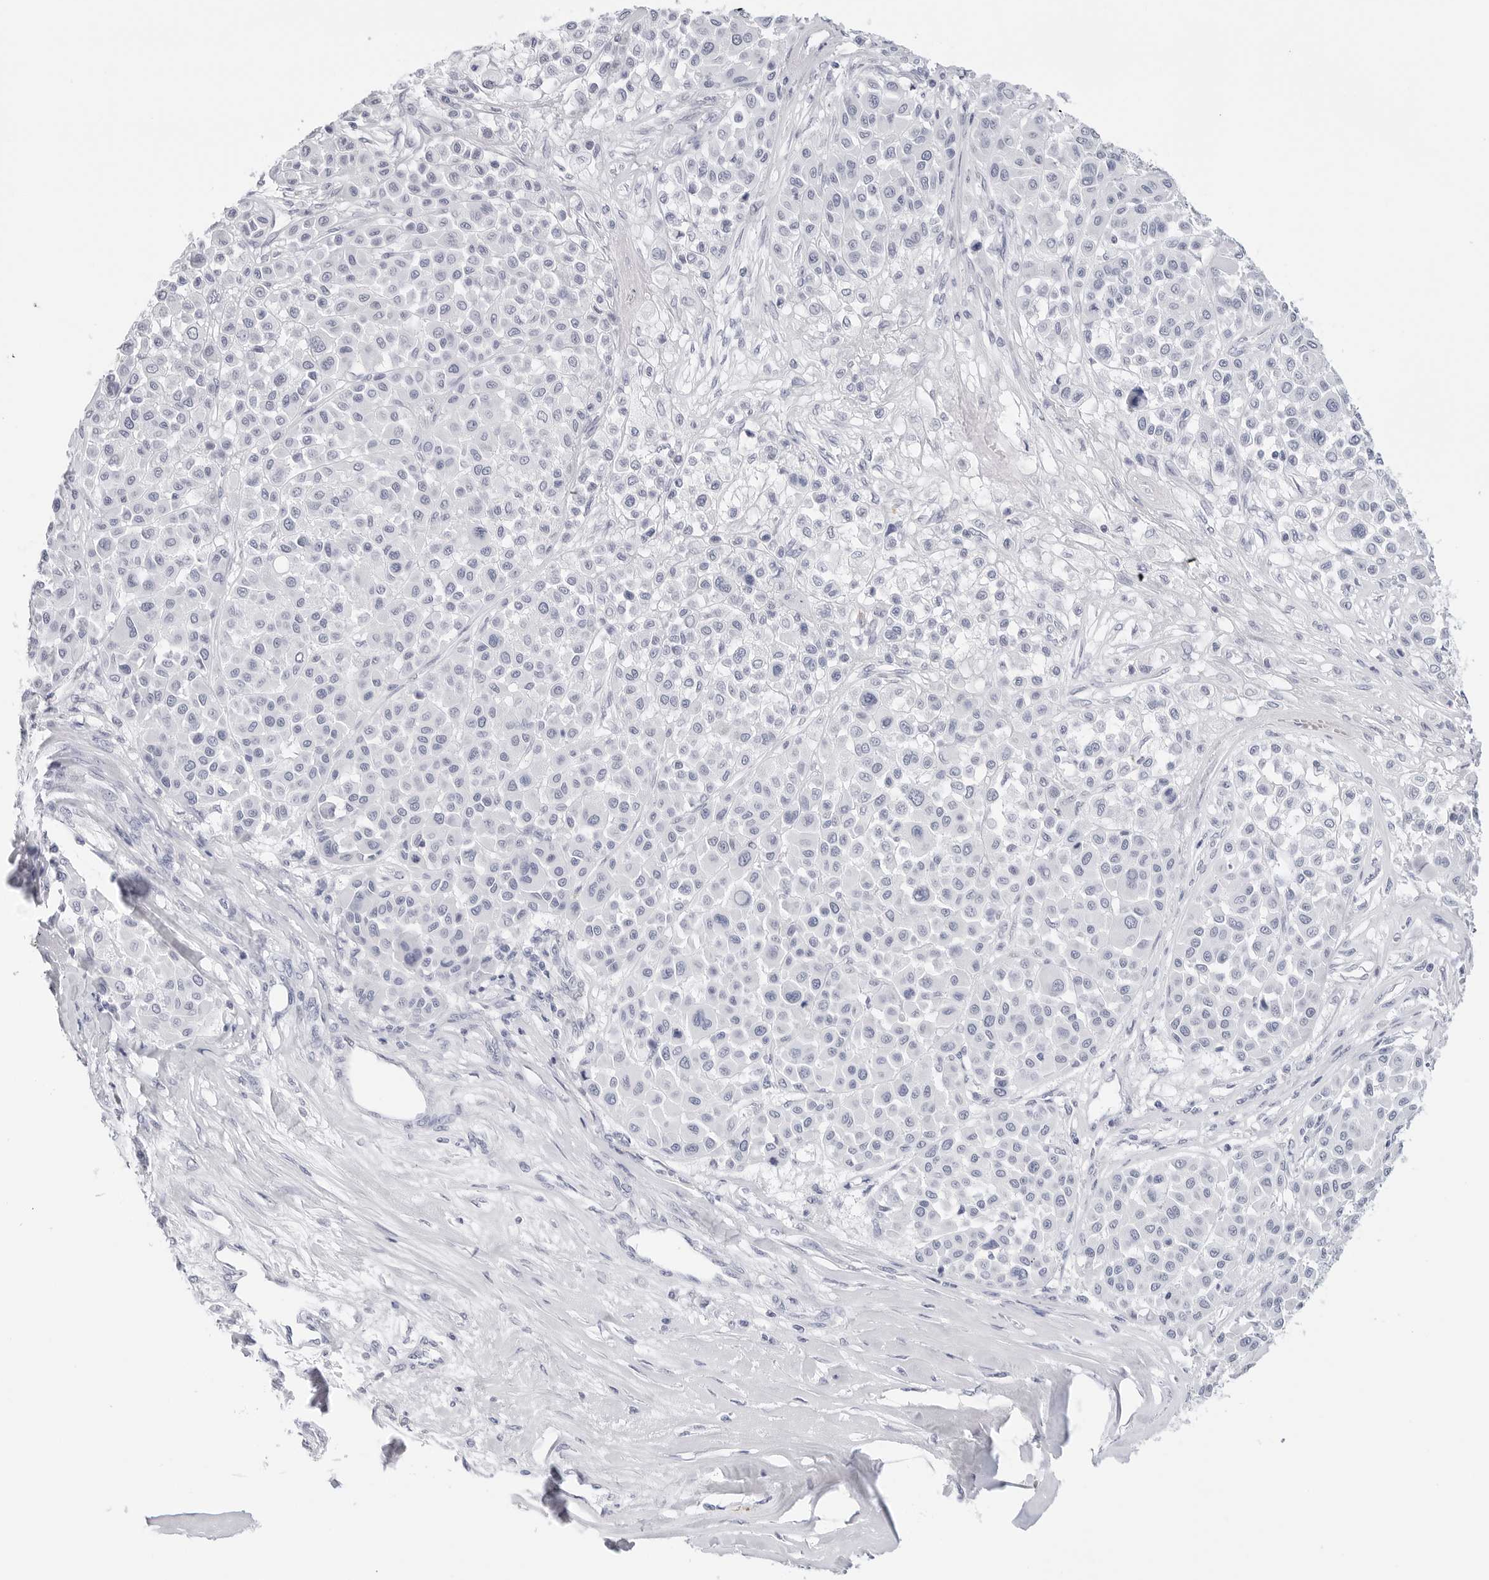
{"staining": {"intensity": "negative", "quantity": "none", "location": "none"}, "tissue": "melanoma", "cell_type": "Tumor cells", "image_type": "cancer", "snomed": [{"axis": "morphology", "description": "Malignant melanoma, Metastatic site"}, {"axis": "topography", "description": "Soft tissue"}], "caption": "An immunohistochemistry photomicrograph of malignant melanoma (metastatic site) is shown. There is no staining in tumor cells of malignant melanoma (metastatic site).", "gene": "HSPB7", "patient": {"sex": "male", "age": 41}}